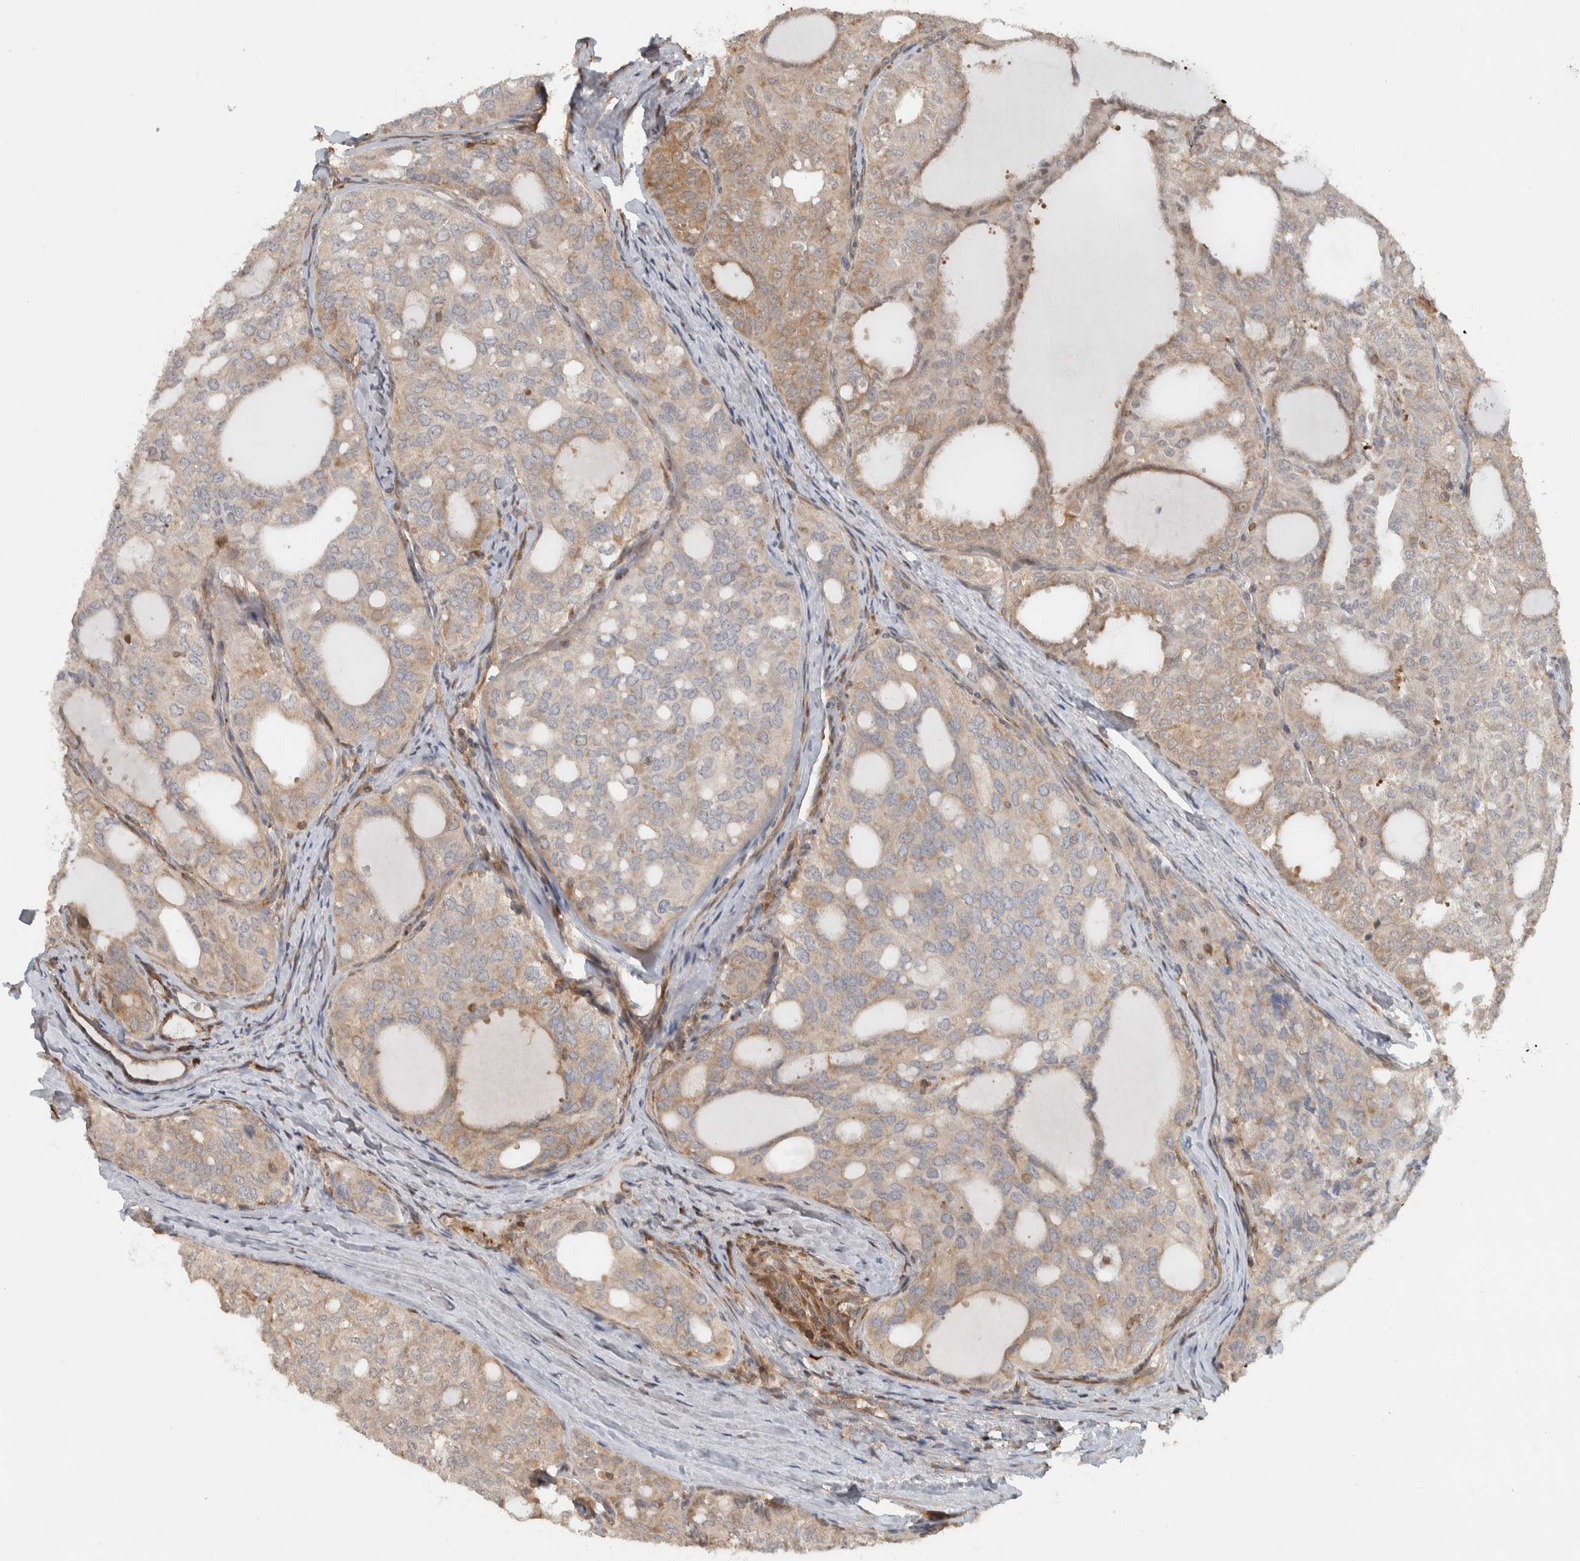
{"staining": {"intensity": "weak", "quantity": "25%-75%", "location": "cytoplasmic/membranous"}, "tissue": "thyroid cancer", "cell_type": "Tumor cells", "image_type": "cancer", "snomed": [{"axis": "morphology", "description": "Follicular adenoma carcinoma, NOS"}, {"axis": "topography", "description": "Thyroid gland"}], "caption": "Thyroid cancer was stained to show a protein in brown. There is low levels of weak cytoplasmic/membranous expression in about 25%-75% of tumor cells.", "gene": "CNTROB", "patient": {"sex": "male", "age": 75}}